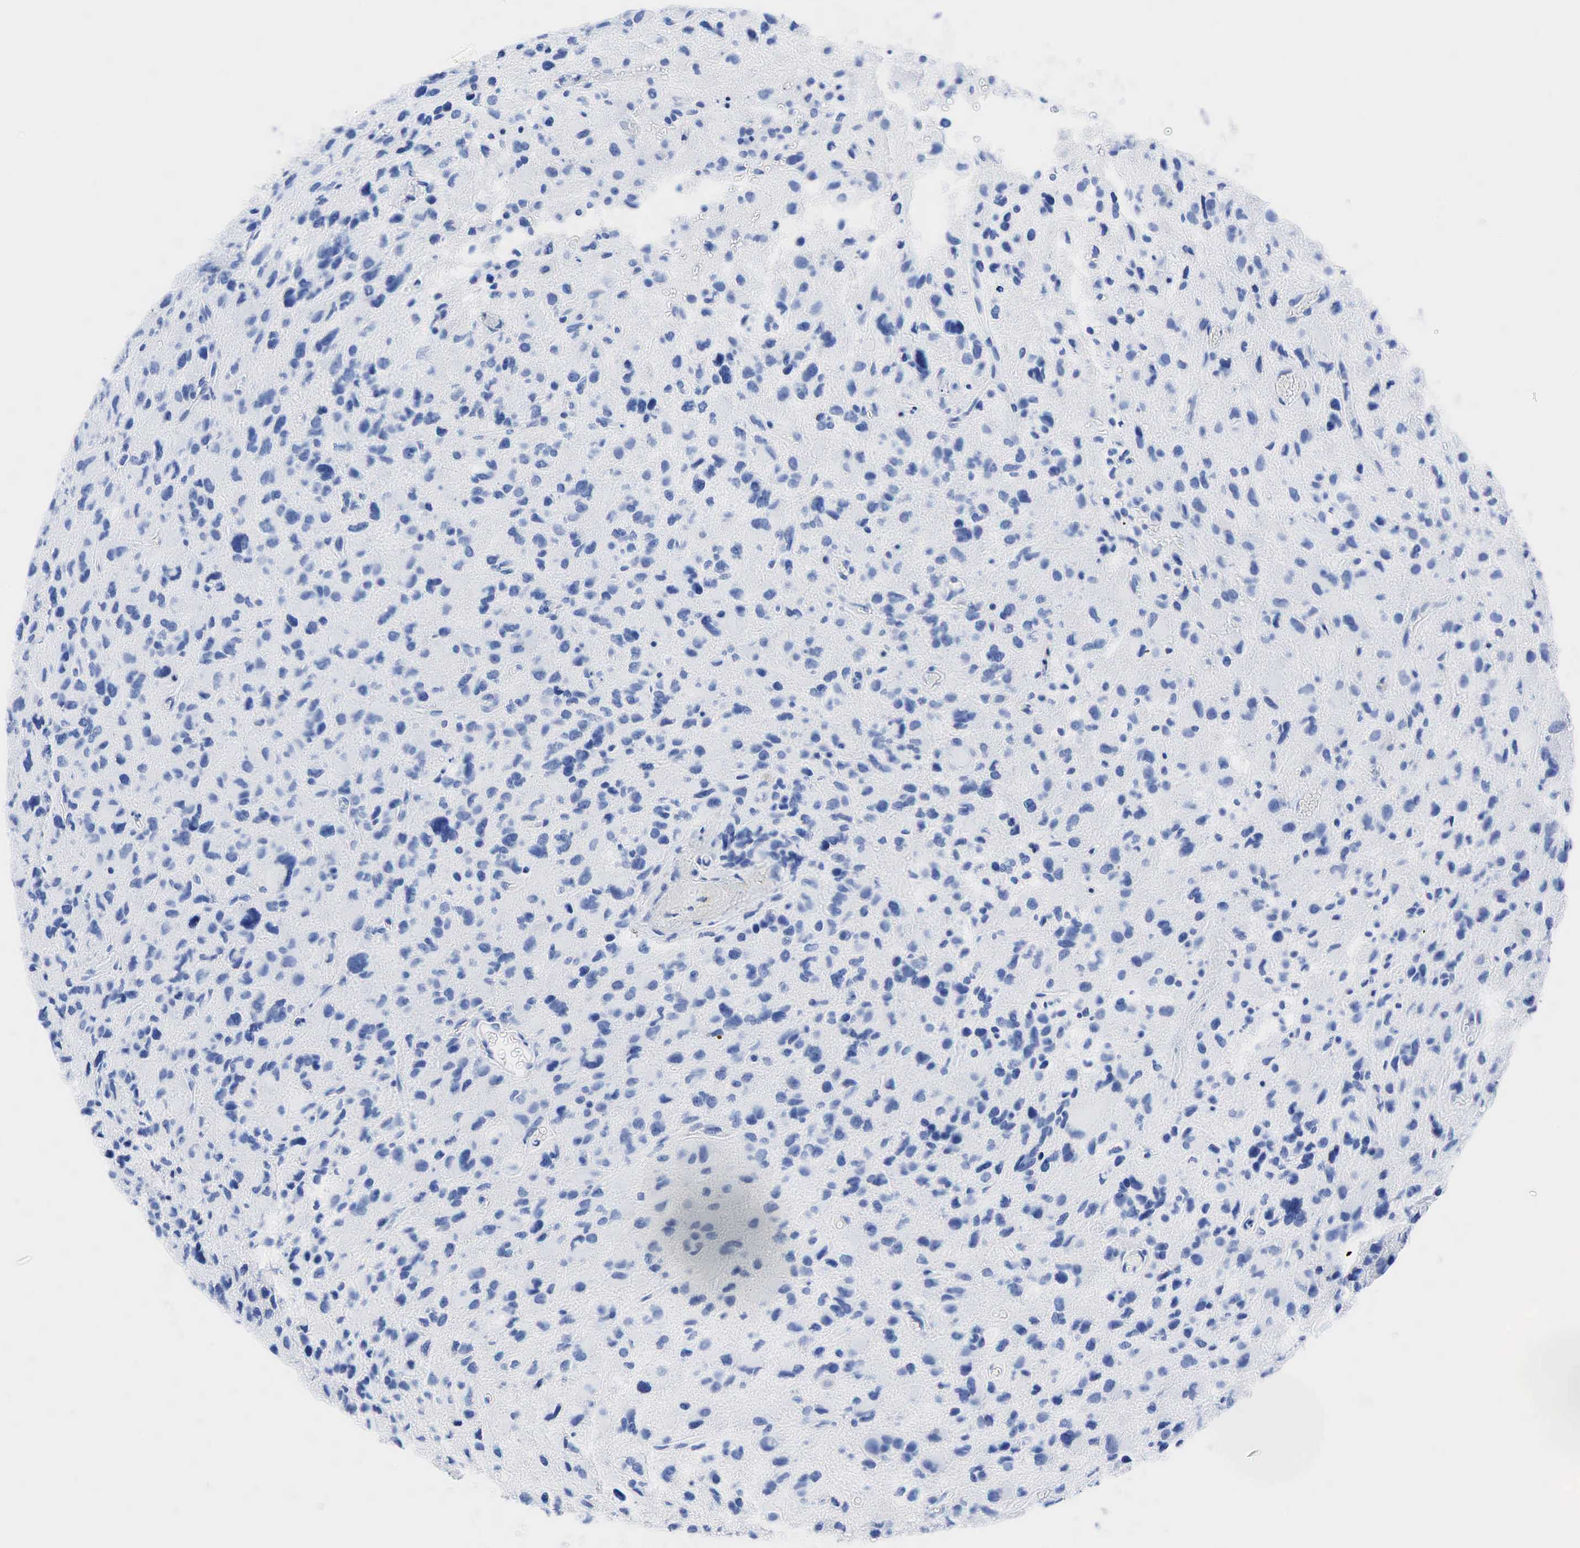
{"staining": {"intensity": "negative", "quantity": "none", "location": "none"}, "tissue": "glioma", "cell_type": "Tumor cells", "image_type": "cancer", "snomed": [{"axis": "morphology", "description": "Glioma, malignant, High grade"}, {"axis": "topography", "description": "Brain"}], "caption": "High magnification brightfield microscopy of malignant glioma (high-grade) stained with DAB (3,3'-diaminobenzidine) (brown) and counterstained with hematoxylin (blue): tumor cells show no significant staining. Nuclei are stained in blue.", "gene": "INHA", "patient": {"sex": "male", "age": 69}}